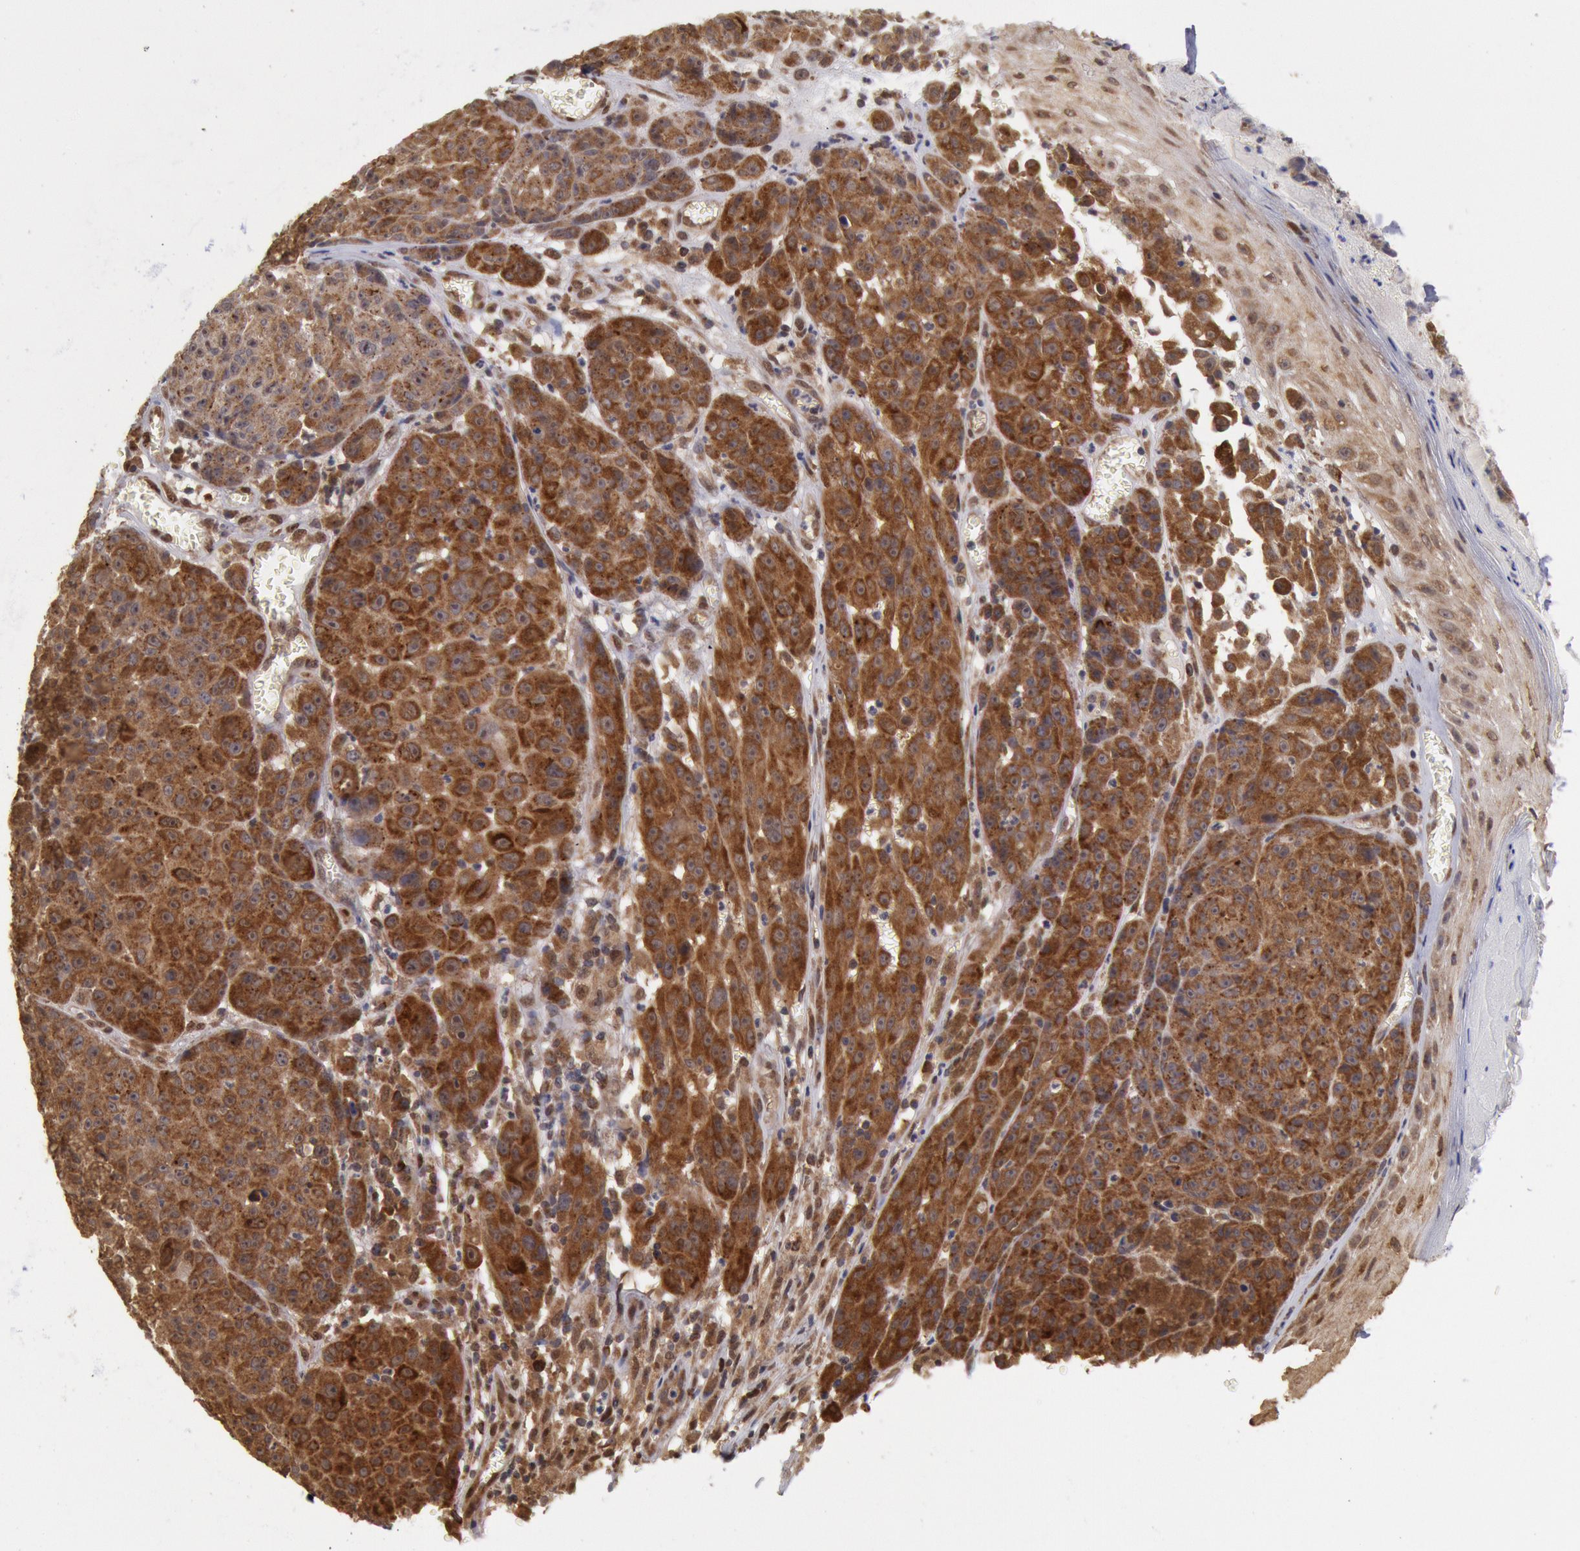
{"staining": {"intensity": "moderate", "quantity": ">75%", "location": "cytoplasmic/membranous"}, "tissue": "melanoma", "cell_type": "Tumor cells", "image_type": "cancer", "snomed": [{"axis": "morphology", "description": "Malignant melanoma, NOS"}, {"axis": "topography", "description": "Skin"}], "caption": "Brown immunohistochemical staining in human malignant melanoma demonstrates moderate cytoplasmic/membranous staining in approximately >75% of tumor cells.", "gene": "STX17", "patient": {"sex": "male", "age": 64}}